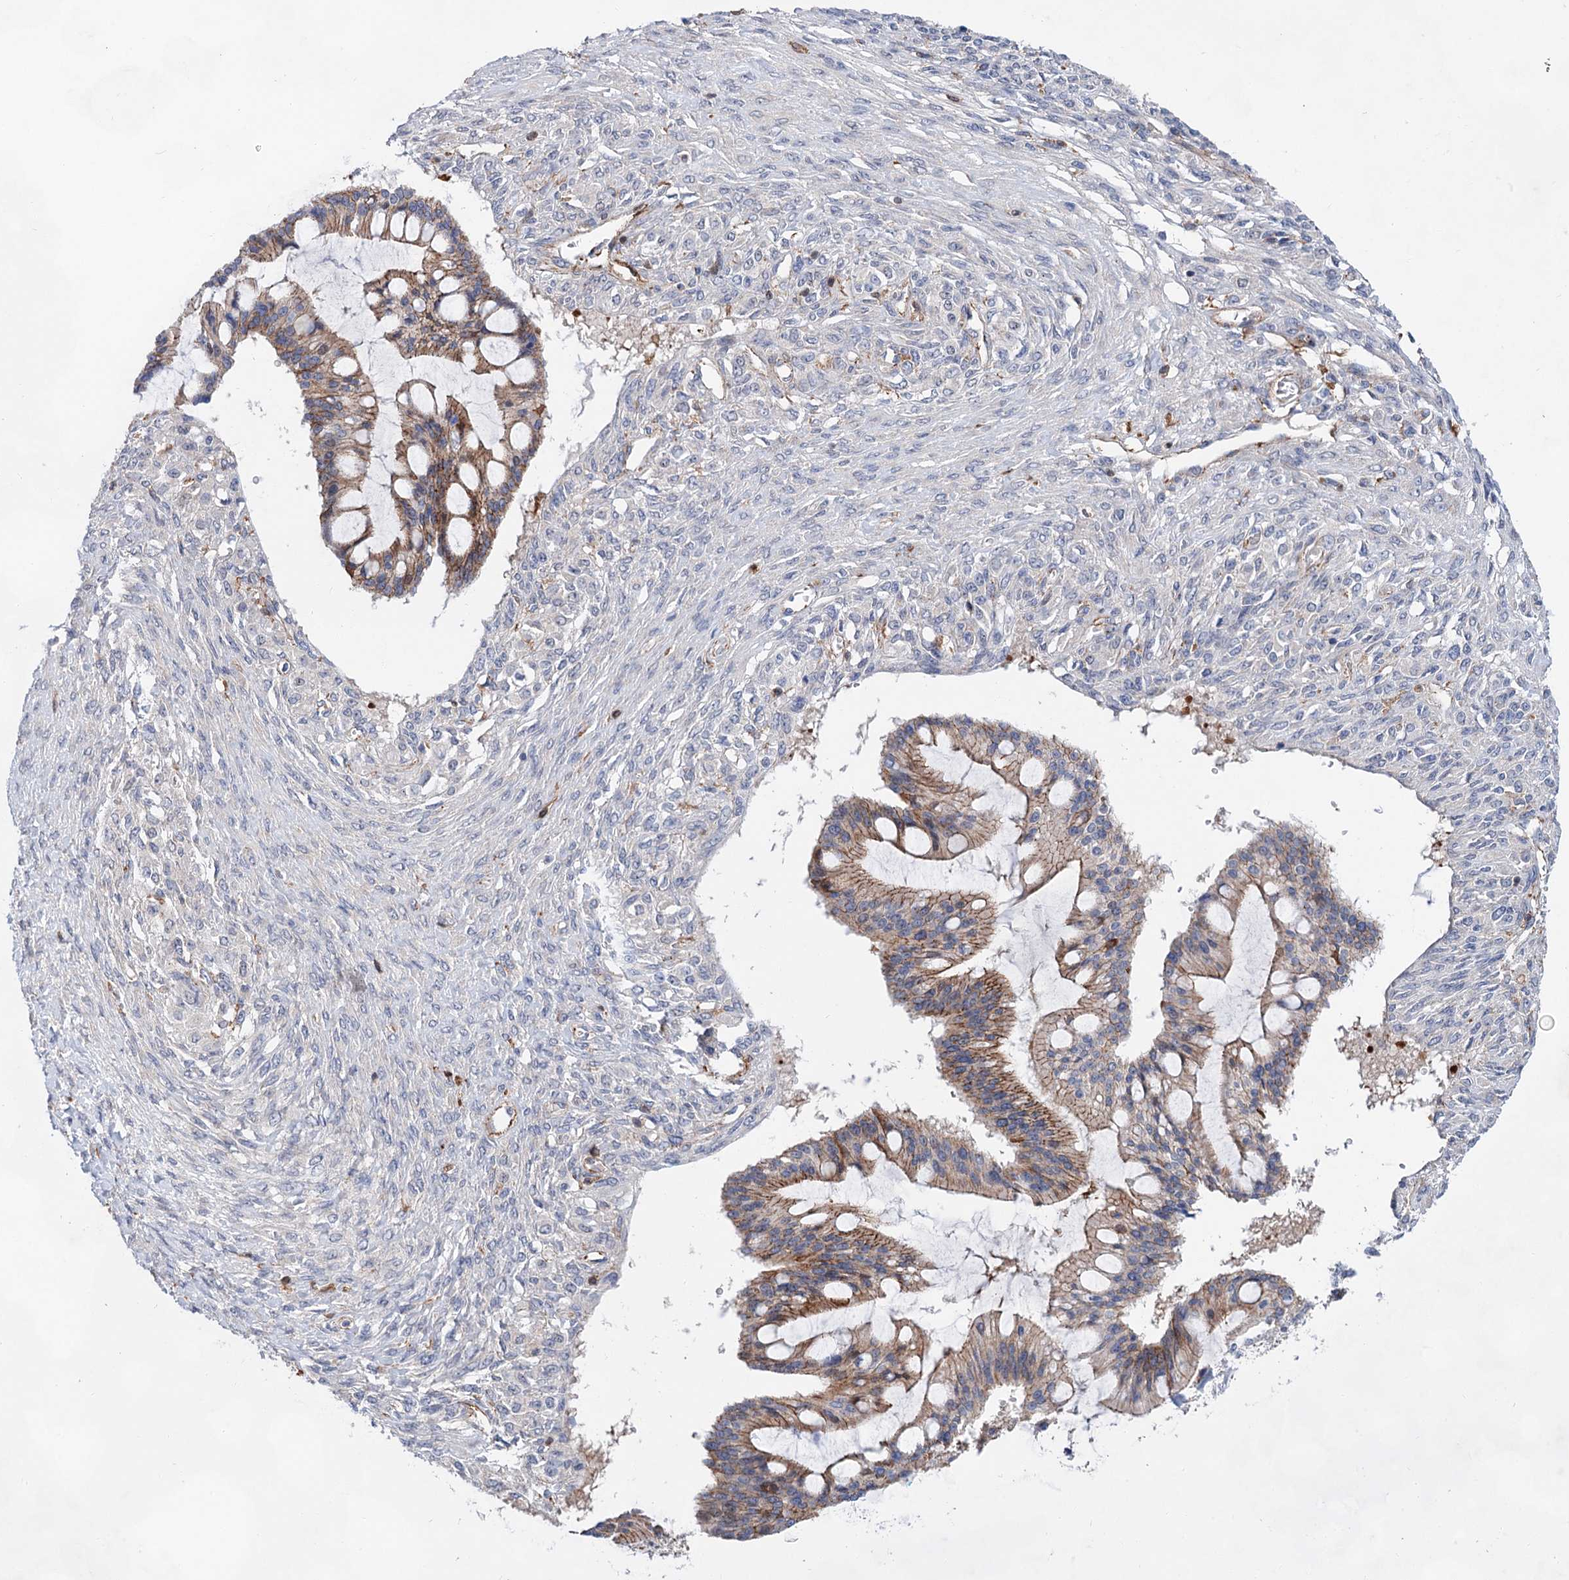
{"staining": {"intensity": "moderate", "quantity": ">75%", "location": "cytoplasmic/membranous"}, "tissue": "ovarian cancer", "cell_type": "Tumor cells", "image_type": "cancer", "snomed": [{"axis": "morphology", "description": "Cystadenocarcinoma, mucinous, NOS"}, {"axis": "topography", "description": "Ovary"}], "caption": "Immunohistochemical staining of human mucinous cystadenocarcinoma (ovarian) reveals medium levels of moderate cytoplasmic/membranous protein expression in about >75% of tumor cells.", "gene": "TMTC3", "patient": {"sex": "female", "age": 73}}